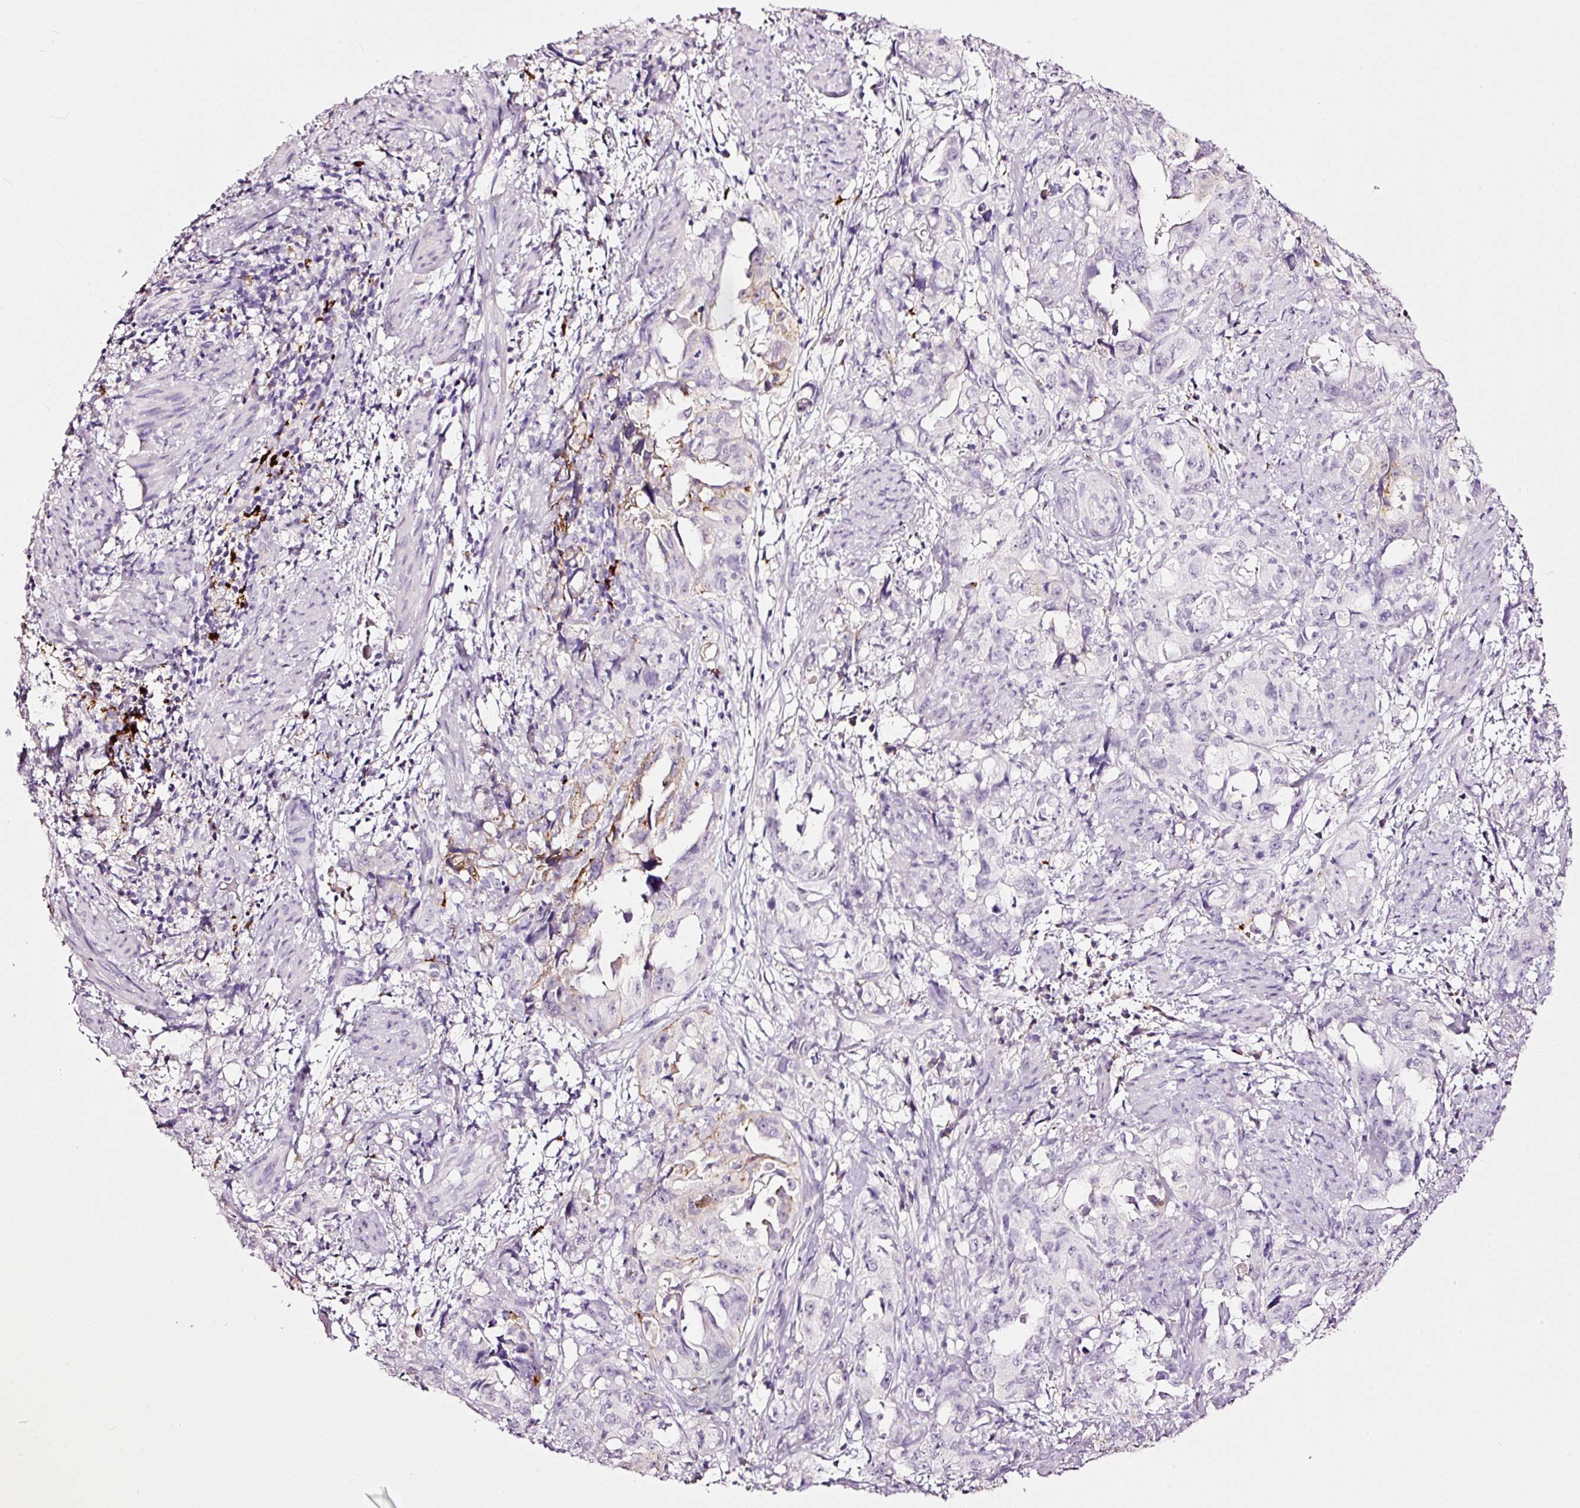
{"staining": {"intensity": "negative", "quantity": "none", "location": "none"}, "tissue": "endometrial cancer", "cell_type": "Tumor cells", "image_type": "cancer", "snomed": [{"axis": "morphology", "description": "Adenocarcinoma, NOS"}, {"axis": "topography", "description": "Endometrium"}], "caption": "The micrograph shows no significant positivity in tumor cells of adenocarcinoma (endometrial).", "gene": "LAMP3", "patient": {"sex": "female", "age": 65}}